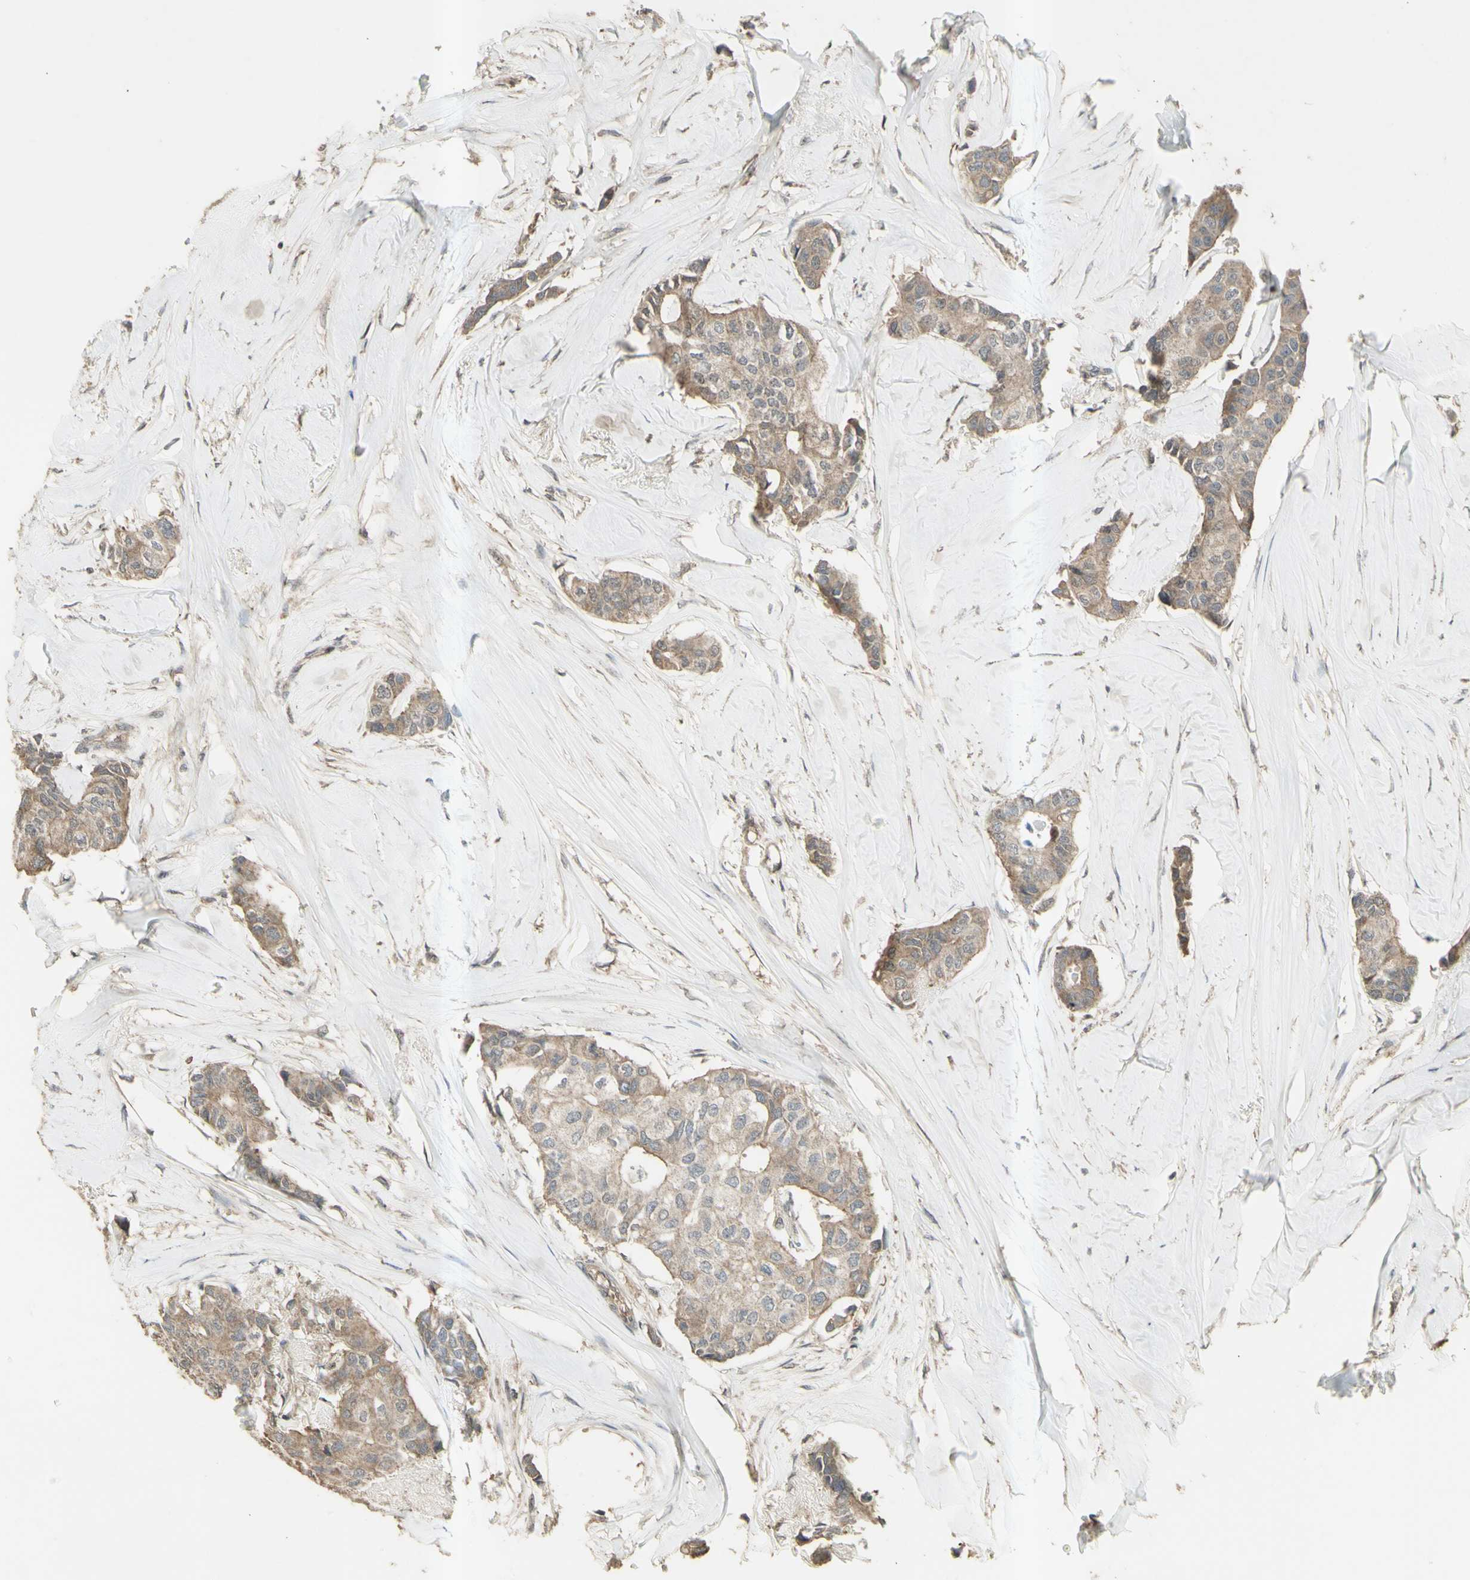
{"staining": {"intensity": "weak", "quantity": ">75%", "location": "cytoplasmic/membranous"}, "tissue": "breast cancer", "cell_type": "Tumor cells", "image_type": "cancer", "snomed": [{"axis": "morphology", "description": "Duct carcinoma"}, {"axis": "topography", "description": "Breast"}], "caption": "Immunohistochemistry (IHC) staining of breast infiltrating ductal carcinoma, which reveals low levels of weak cytoplasmic/membranous staining in approximately >75% of tumor cells indicating weak cytoplasmic/membranous protein staining. The staining was performed using DAB (3,3'-diaminobenzidine) (brown) for protein detection and nuclei were counterstained in hematoxylin (blue).", "gene": "ALOX12", "patient": {"sex": "female", "age": 80}}